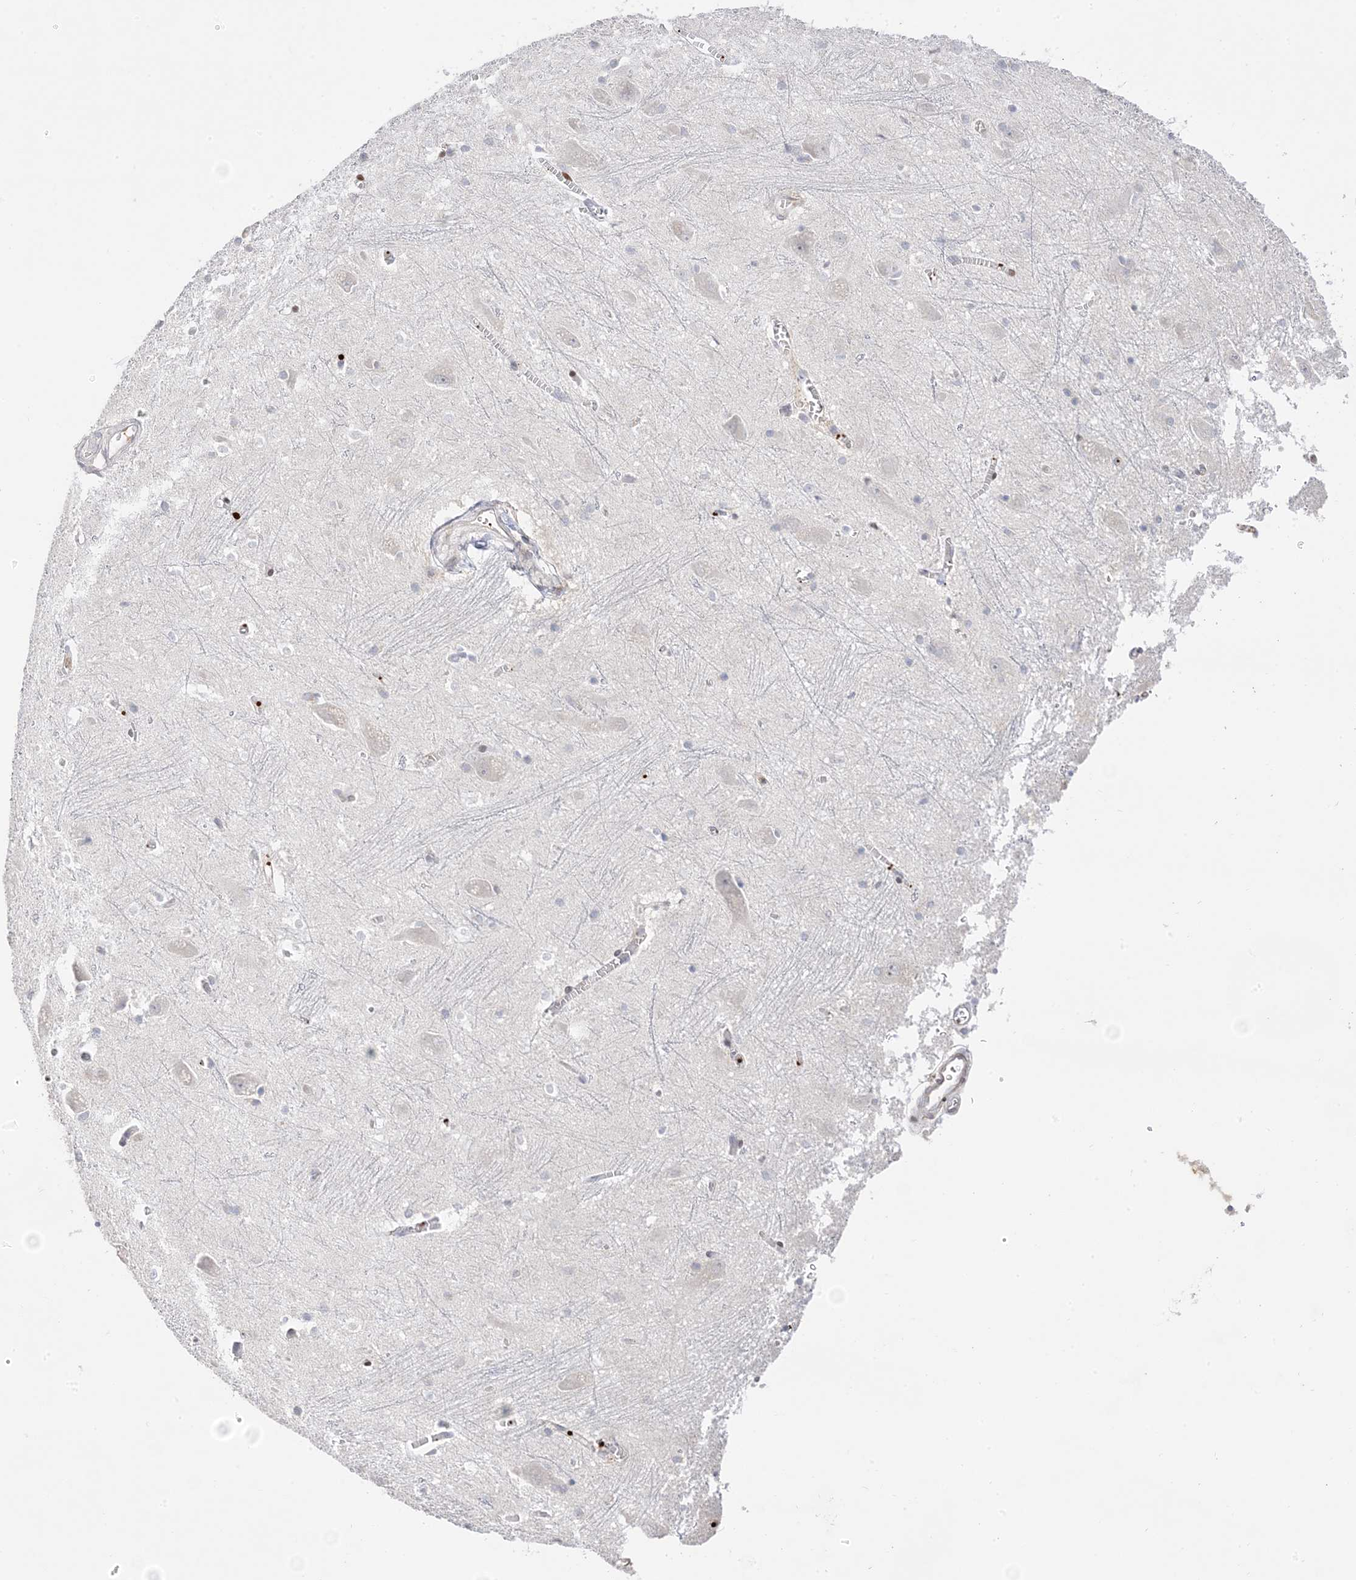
{"staining": {"intensity": "negative", "quantity": "none", "location": "none"}, "tissue": "caudate", "cell_type": "Glial cells", "image_type": "normal", "snomed": [{"axis": "morphology", "description": "Normal tissue, NOS"}, {"axis": "topography", "description": "Lateral ventricle wall"}], "caption": "A high-resolution micrograph shows immunohistochemistry (IHC) staining of unremarkable caudate, which demonstrates no significant expression in glial cells.", "gene": "TRANK1", "patient": {"sex": "male", "age": 37}}